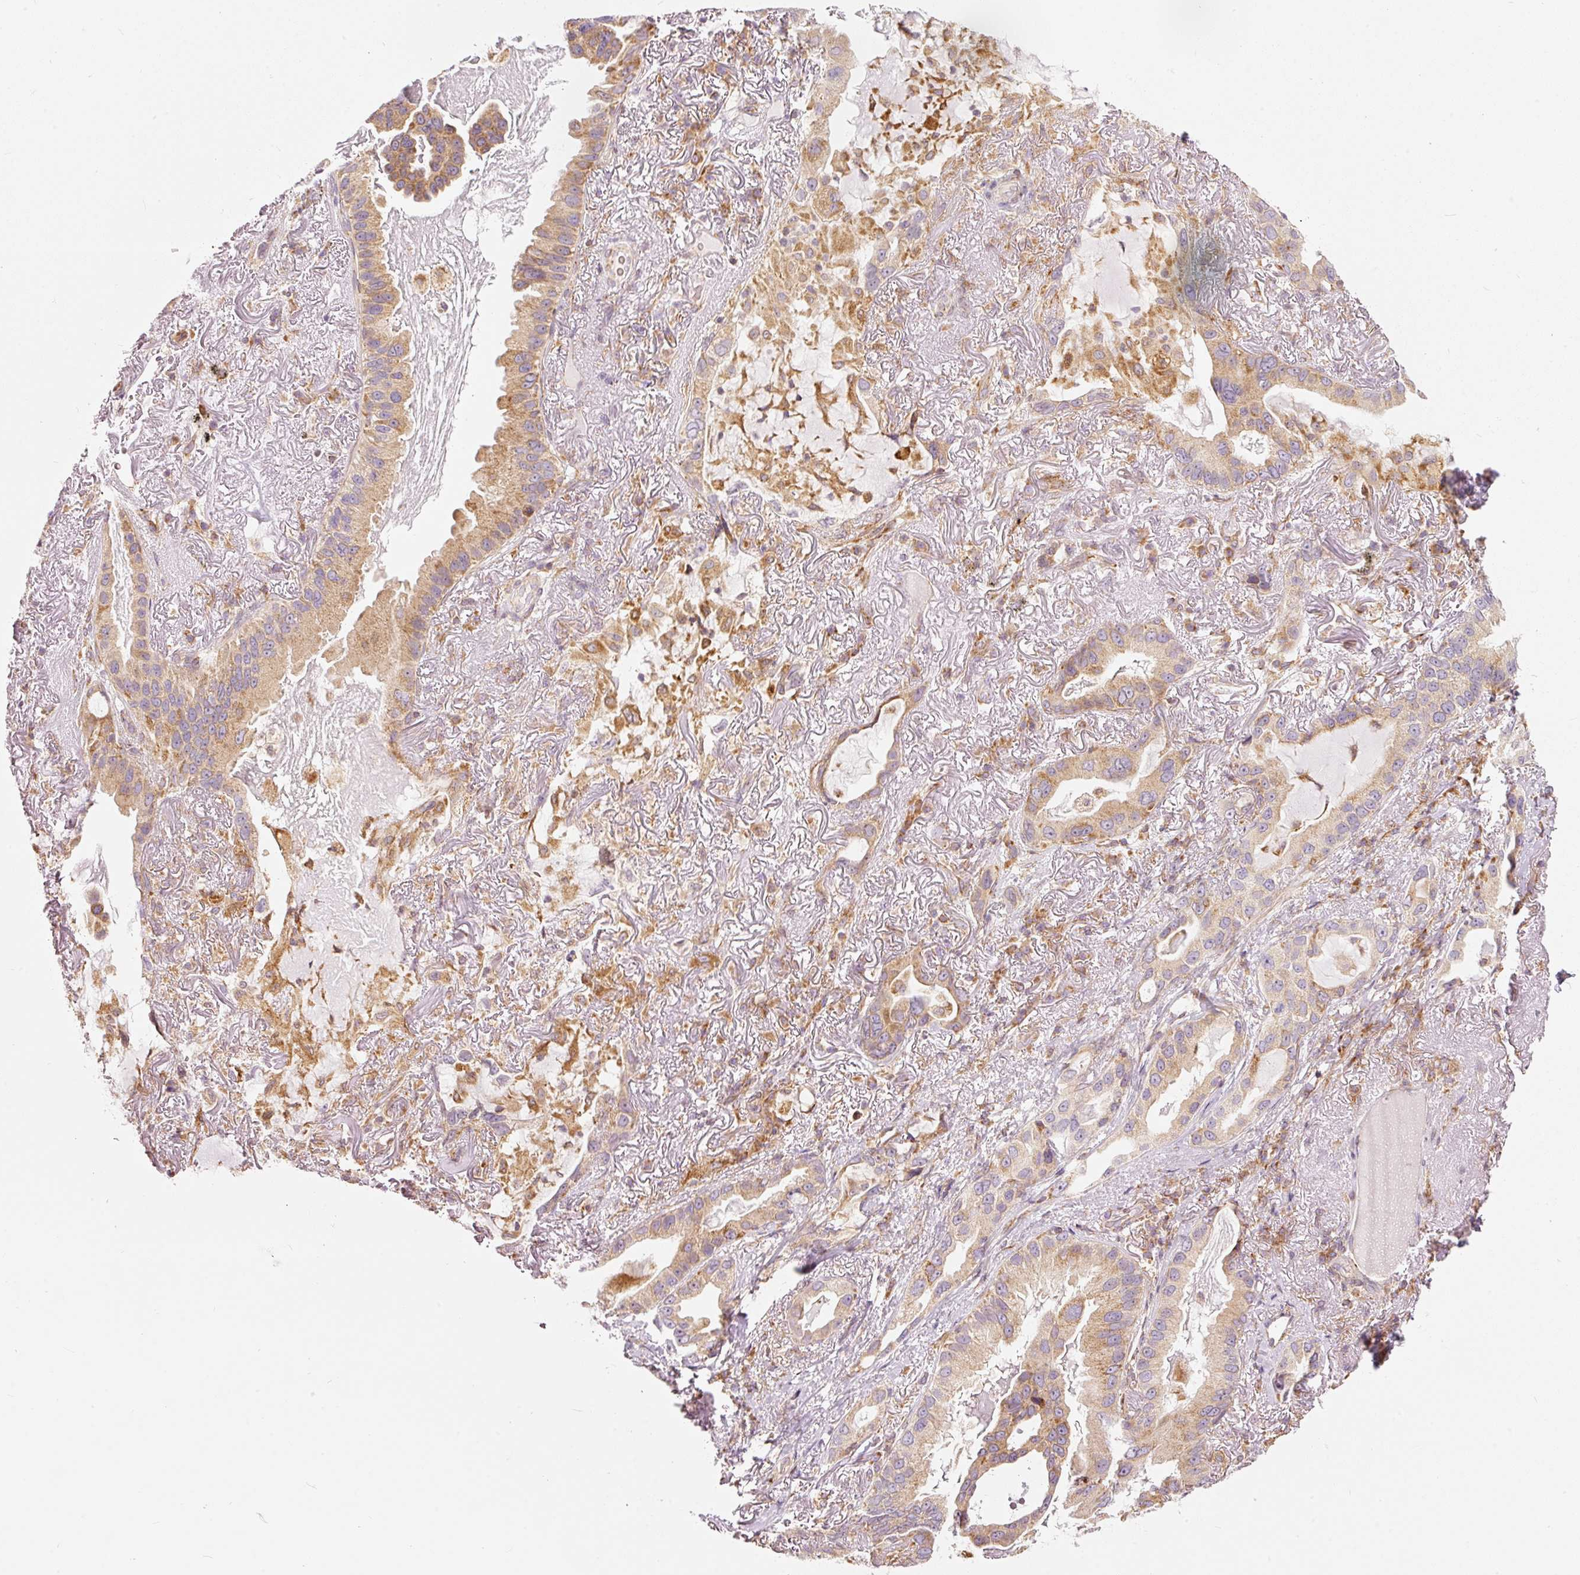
{"staining": {"intensity": "moderate", "quantity": ">75%", "location": "cytoplasmic/membranous"}, "tissue": "lung cancer", "cell_type": "Tumor cells", "image_type": "cancer", "snomed": [{"axis": "morphology", "description": "Adenocarcinoma, NOS"}, {"axis": "topography", "description": "Lung"}], "caption": "Brown immunohistochemical staining in lung cancer reveals moderate cytoplasmic/membranous expression in about >75% of tumor cells.", "gene": "SNAPC5", "patient": {"sex": "female", "age": 69}}